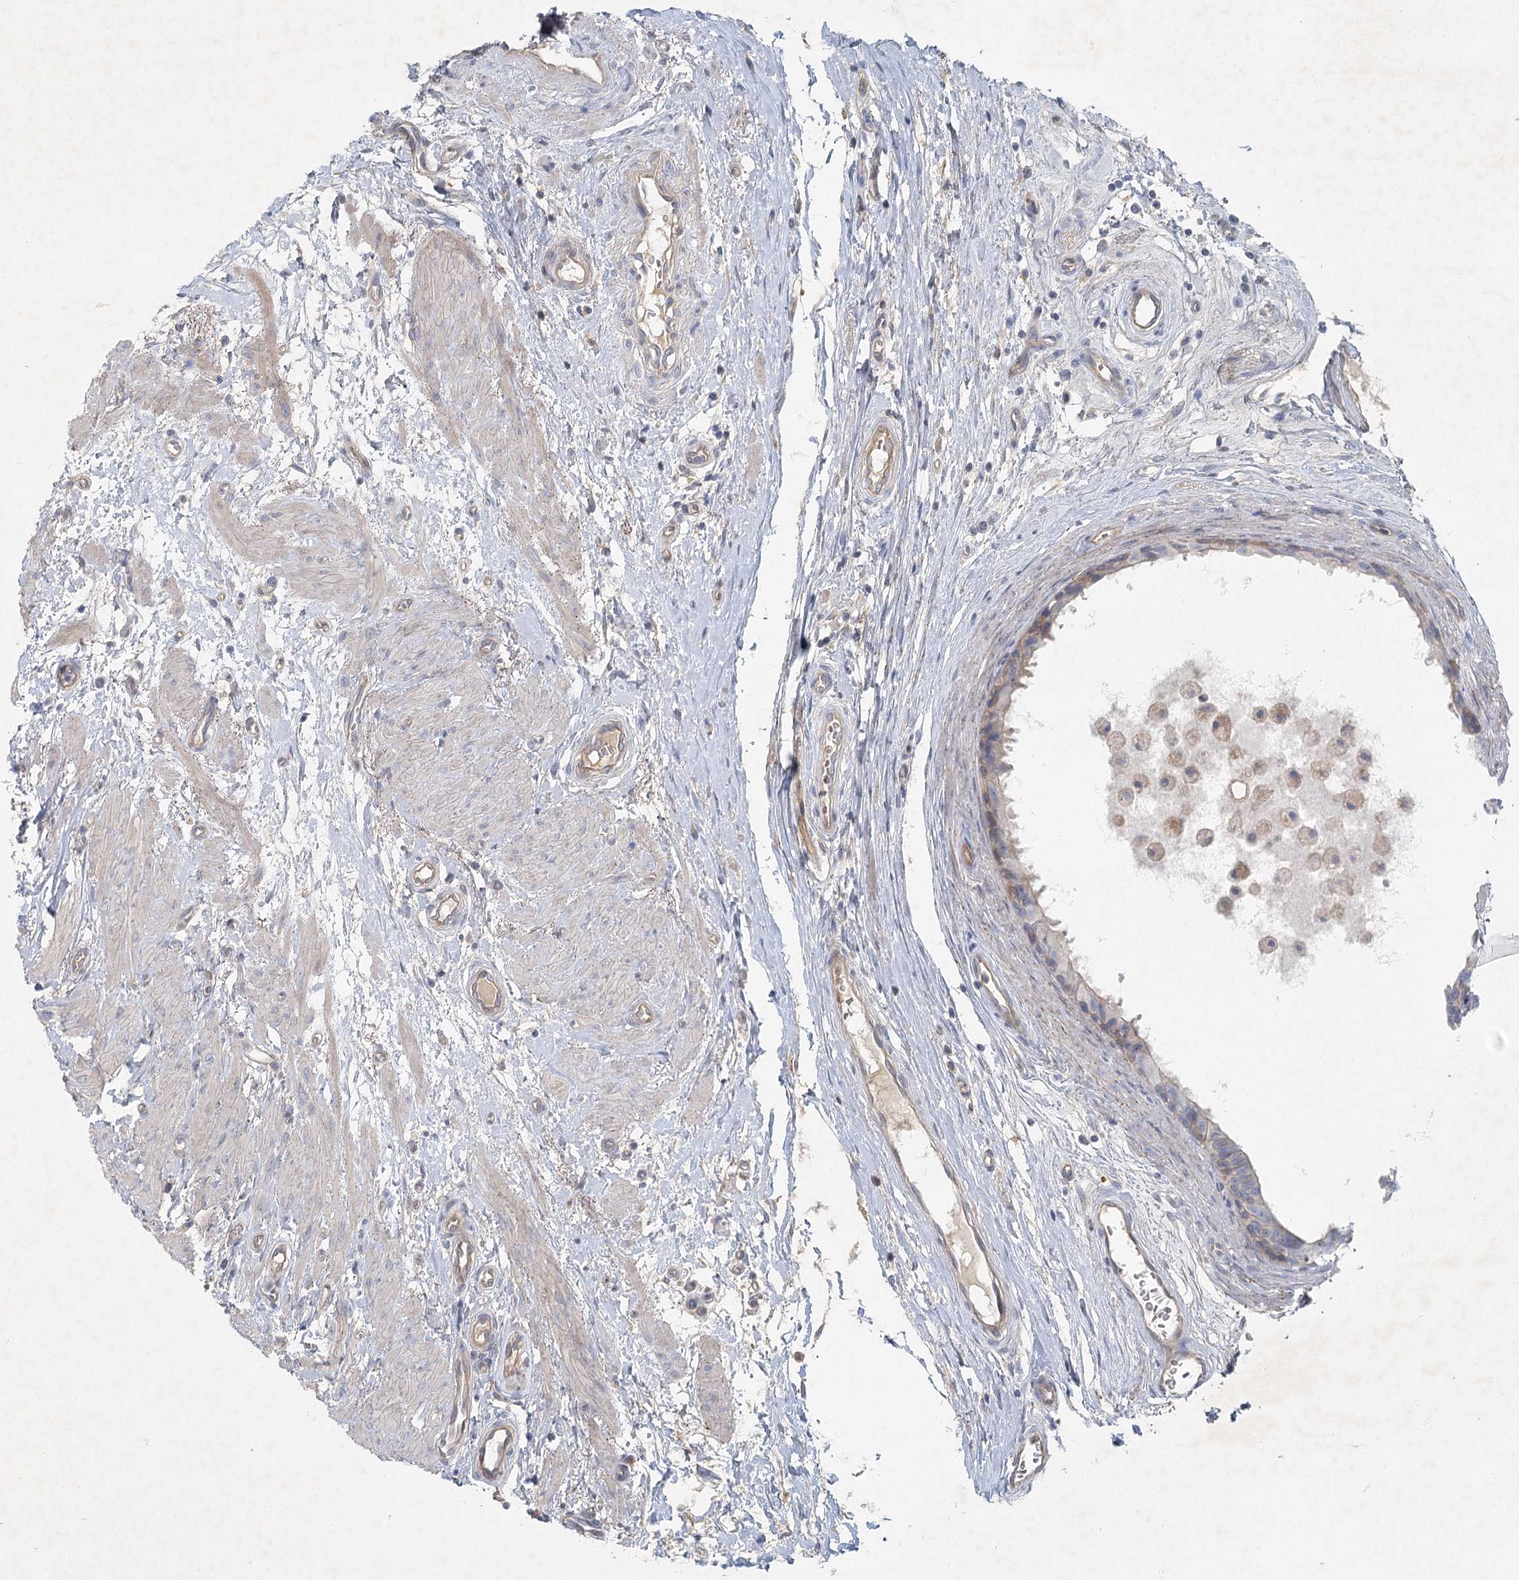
{"staining": {"intensity": "weak", "quantity": "25%-75%", "location": "cytoplasmic/membranous"}, "tissue": "epididymis", "cell_type": "Glandular cells", "image_type": "normal", "snomed": [{"axis": "morphology", "description": "Normal tissue, NOS"}, {"axis": "morphology", "description": "Inflammation, NOS"}, {"axis": "topography", "description": "Epididymis"}], "caption": "Immunohistochemistry (DAB) staining of unremarkable human epididymis exhibits weak cytoplasmic/membranous protein staining in about 25%-75% of glandular cells.", "gene": "DNMBP", "patient": {"sex": "male", "age": 85}}